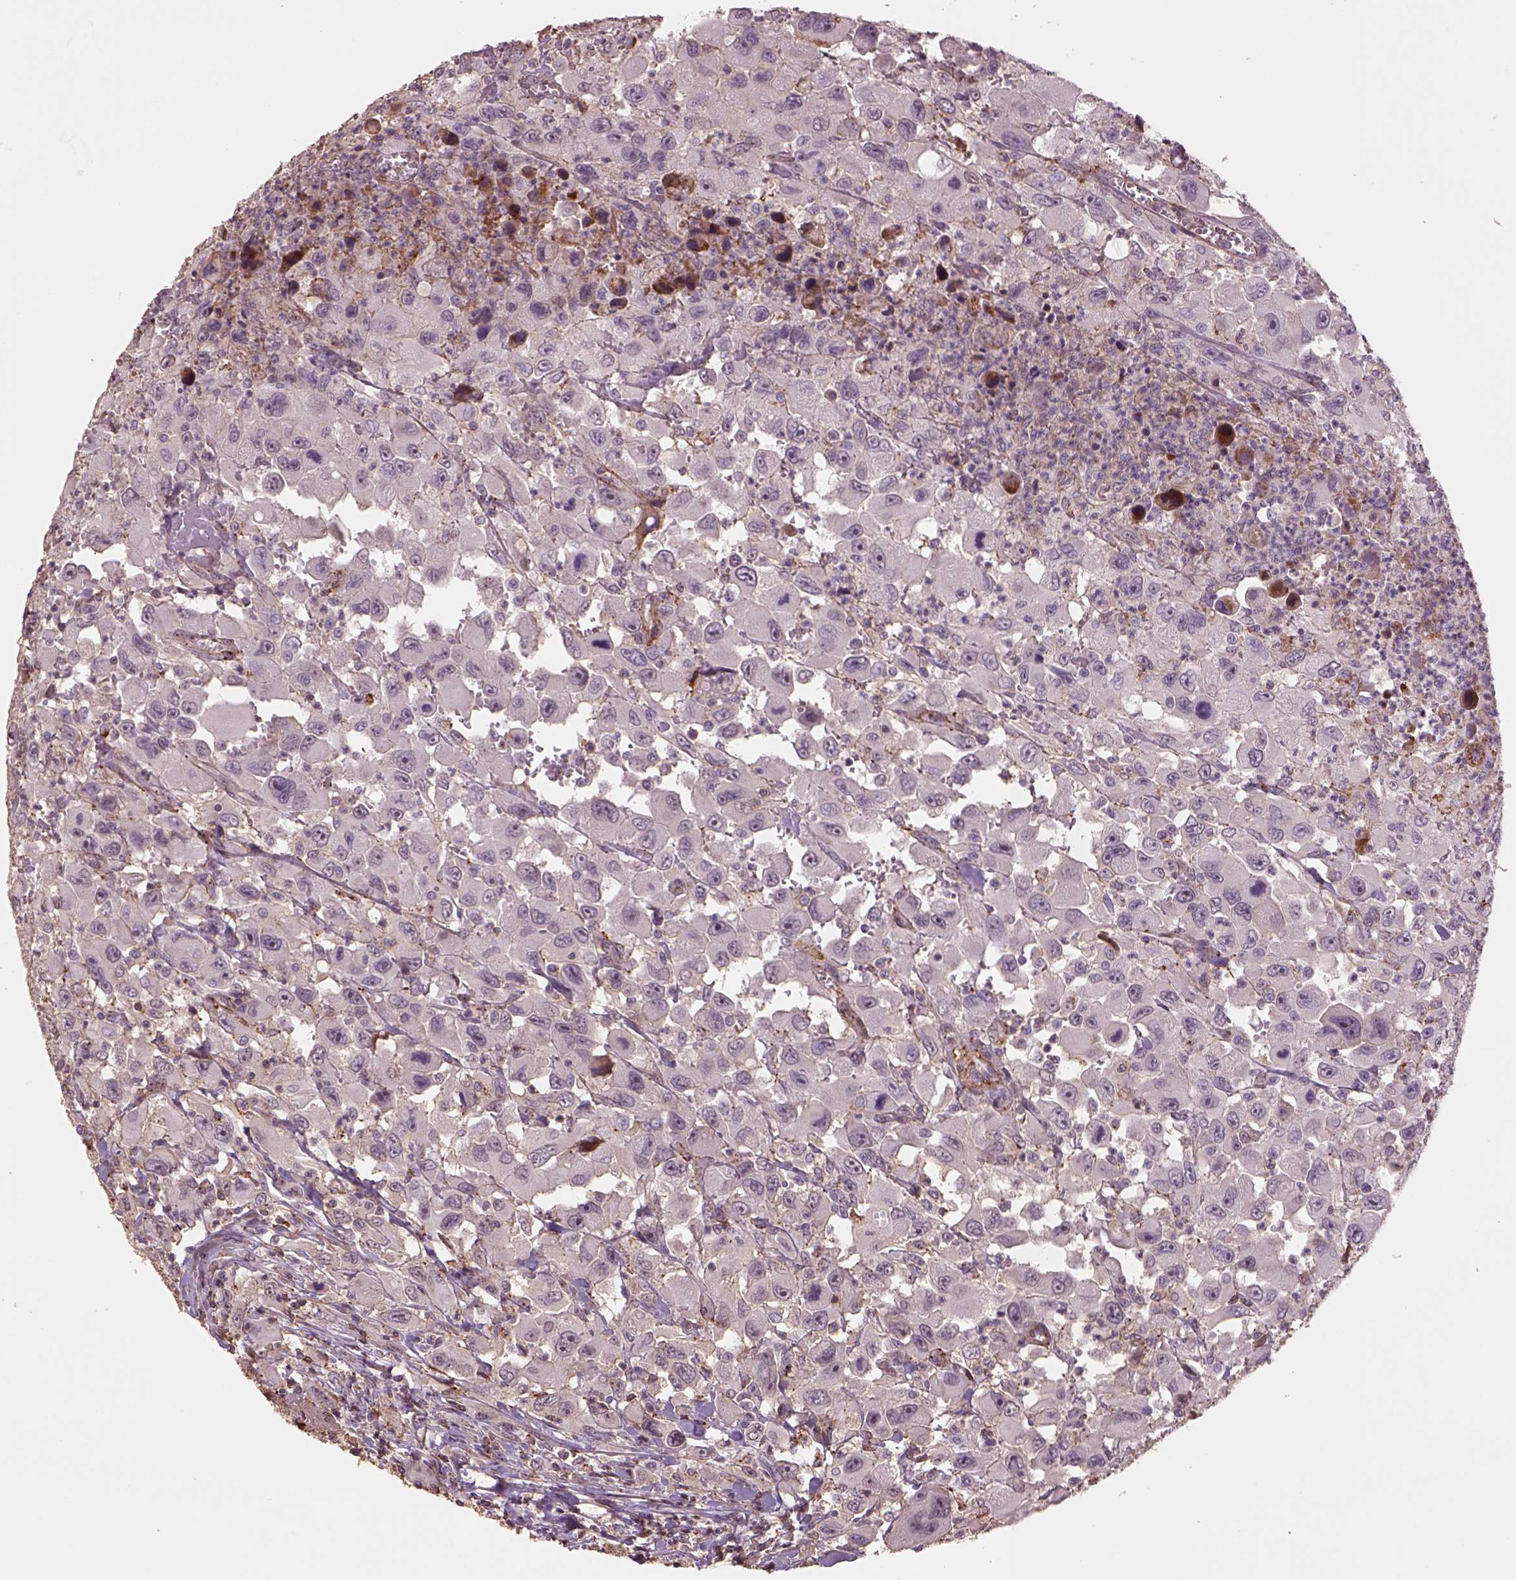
{"staining": {"intensity": "negative", "quantity": "none", "location": "none"}, "tissue": "head and neck cancer", "cell_type": "Tumor cells", "image_type": "cancer", "snomed": [{"axis": "morphology", "description": "Squamous cell carcinoma, NOS"}, {"axis": "morphology", "description": "Squamous cell carcinoma, metastatic, NOS"}, {"axis": "topography", "description": "Oral tissue"}, {"axis": "topography", "description": "Head-Neck"}], "caption": "Tumor cells show no significant staining in head and neck cancer.", "gene": "LIN7A", "patient": {"sex": "female", "age": 85}}